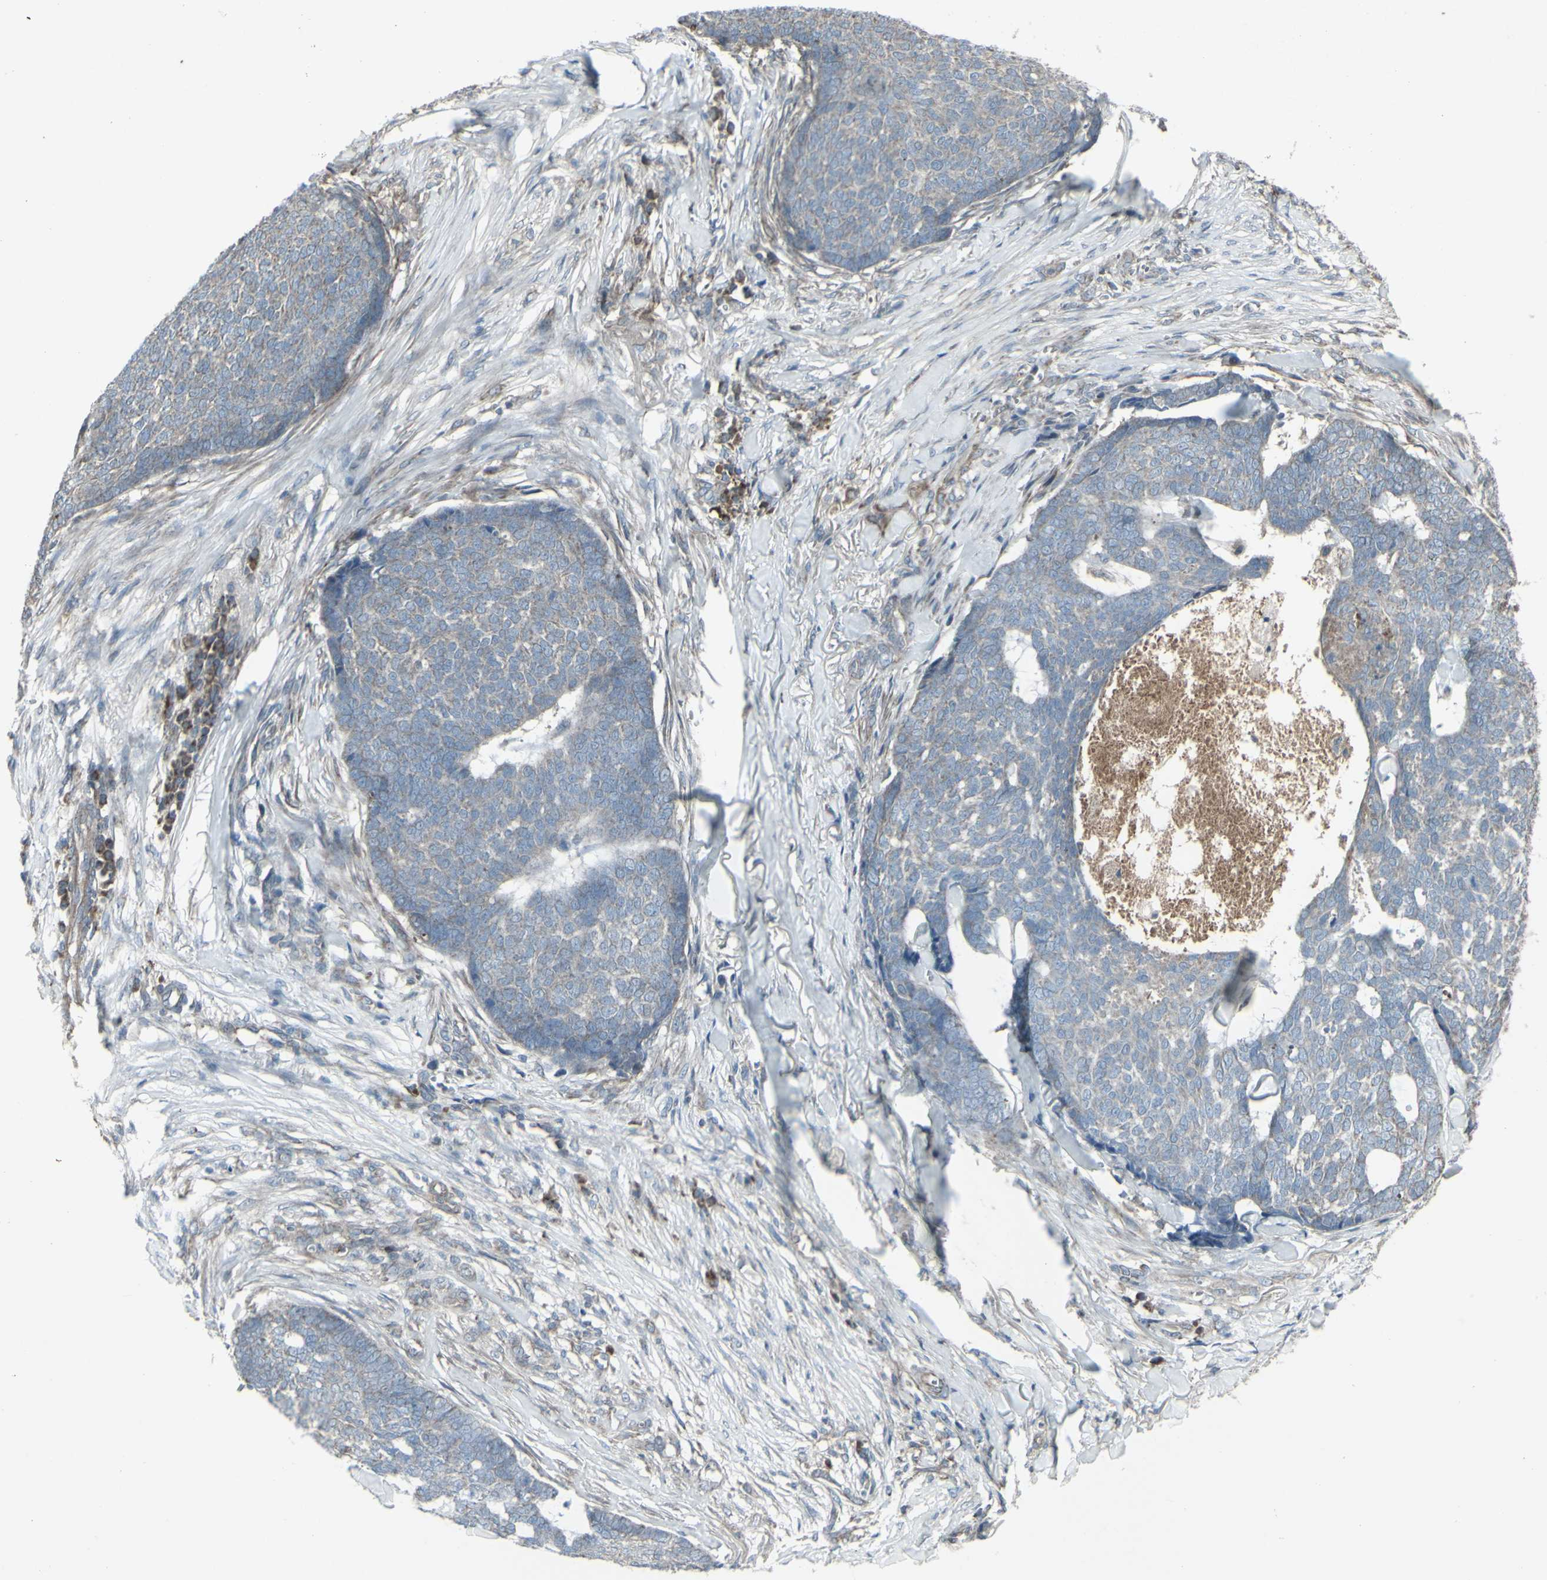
{"staining": {"intensity": "negative", "quantity": "none", "location": "none"}, "tissue": "skin cancer", "cell_type": "Tumor cells", "image_type": "cancer", "snomed": [{"axis": "morphology", "description": "Basal cell carcinoma"}, {"axis": "topography", "description": "Skin"}], "caption": "Tumor cells show no significant protein positivity in skin cancer. (DAB immunohistochemistry visualized using brightfield microscopy, high magnification).", "gene": "SHC1", "patient": {"sex": "male", "age": 84}}